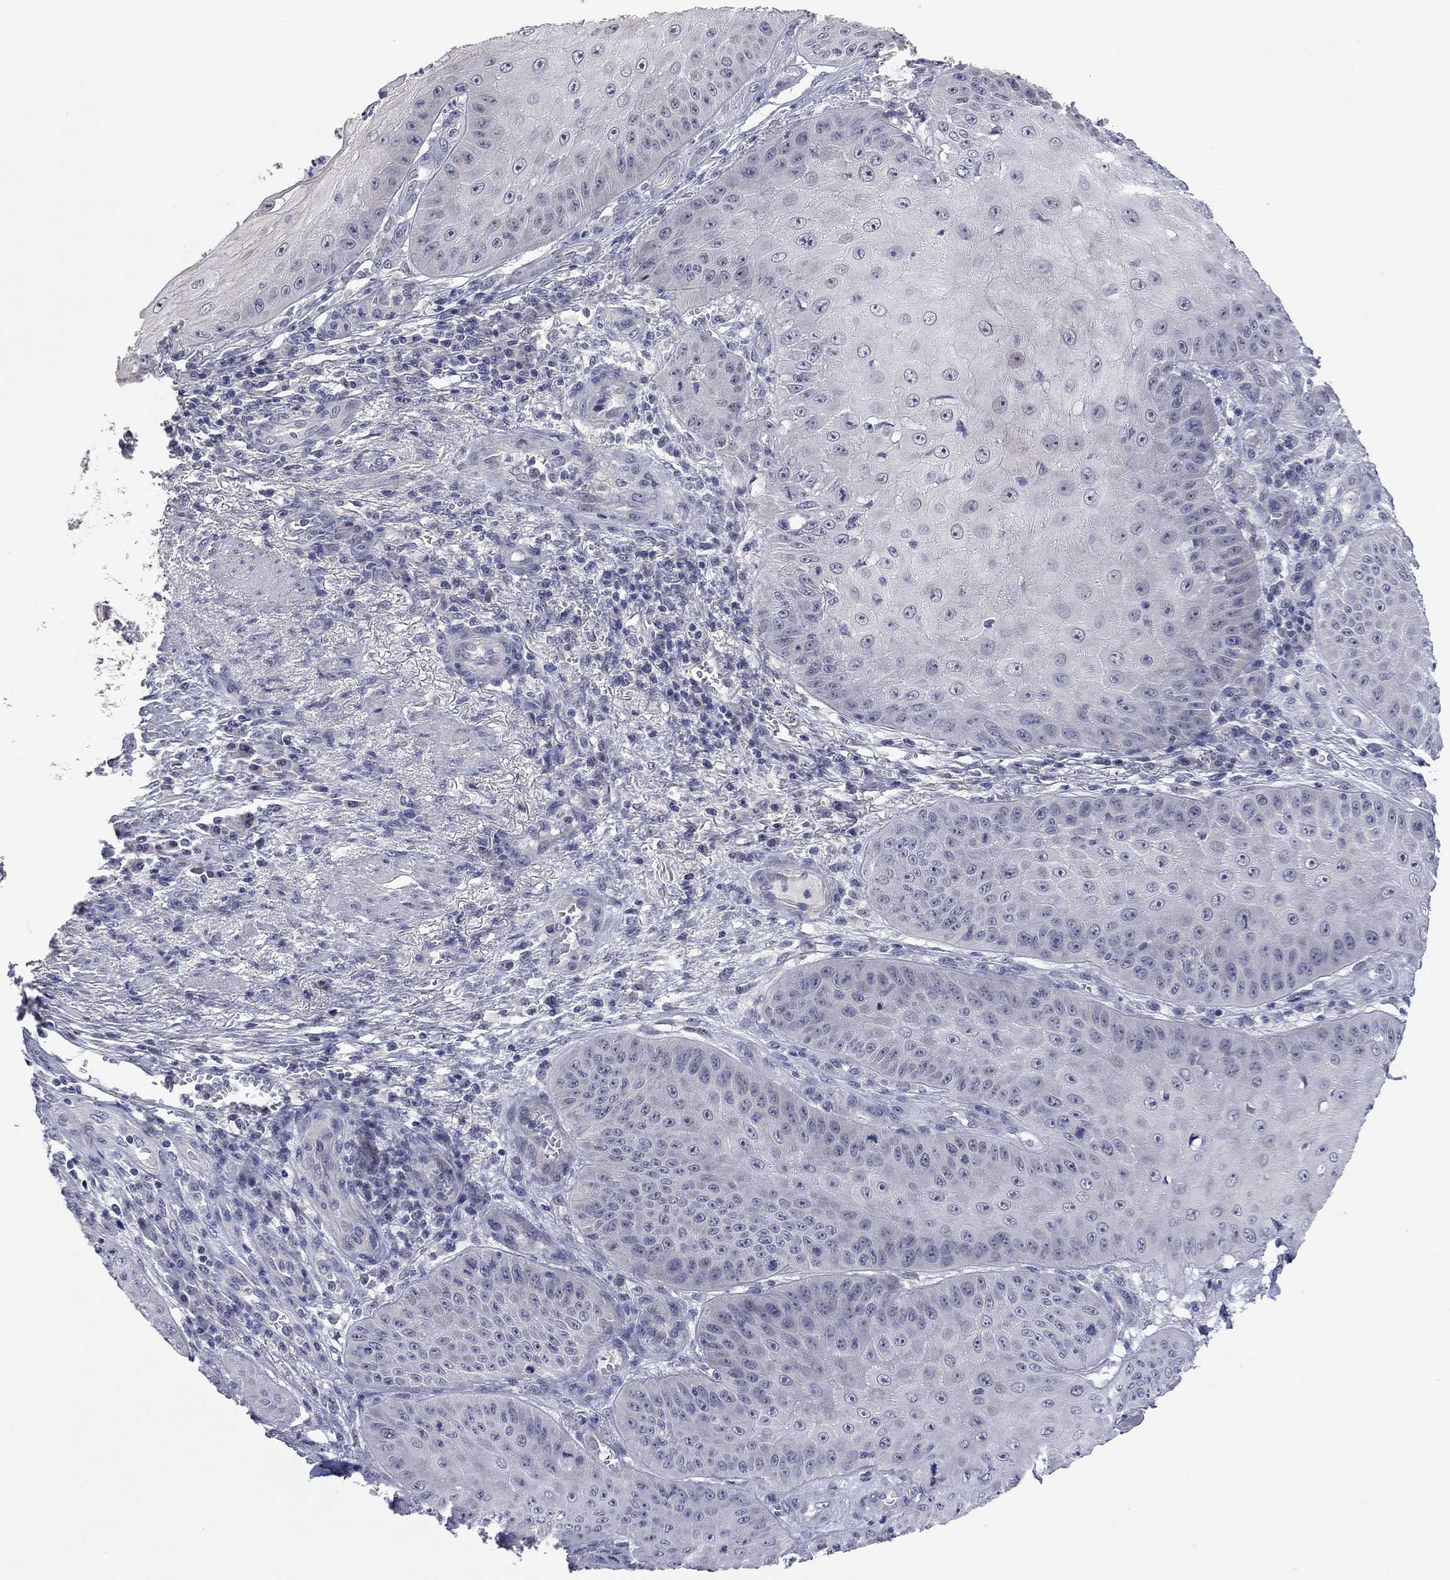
{"staining": {"intensity": "negative", "quantity": "none", "location": "none"}, "tissue": "skin cancer", "cell_type": "Tumor cells", "image_type": "cancer", "snomed": [{"axis": "morphology", "description": "Squamous cell carcinoma, NOS"}, {"axis": "topography", "description": "Skin"}], "caption": "Immunohistochemistry of skin squamous cell carcinoma exhibits no expression in tumor cells.", "gene": "FABP12", "patient": {"sex": "male", "age": 70}}